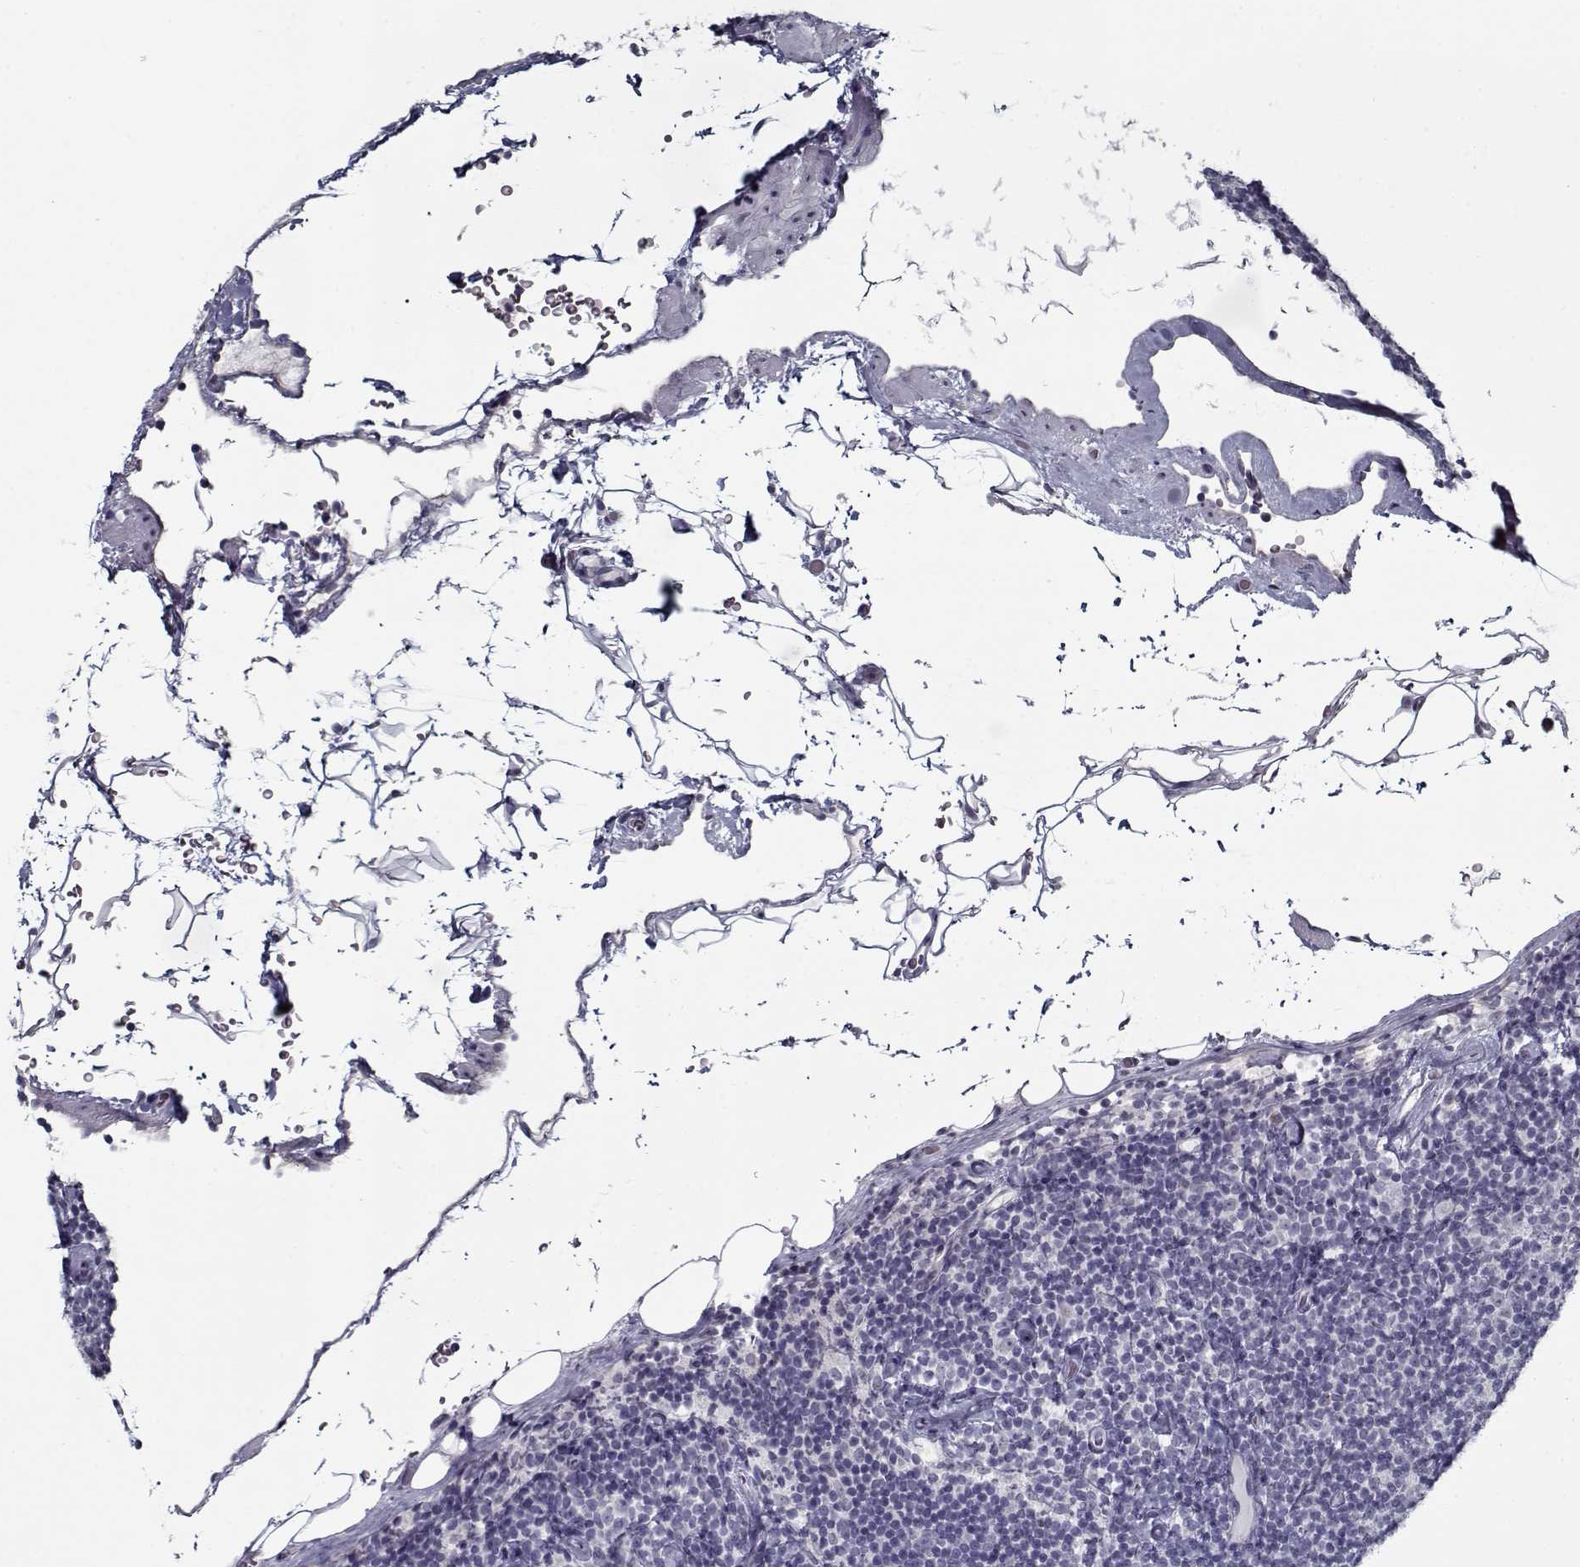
{"staining": {"intensity": "negative", "quantity": "none", "location": "none"}, "tissue": "lymphoma", "cell_type": "Tumor cells", "image_type": "cancer", "snomed": [{"axis": "morphology", "description": "Malignant lymphoma, non-Hodgkin's type, Low grade"}, {"axis": "topography", "description": "Lymph node"}], "caption": "Immunohistochemical staining of human malignant lymphoma, non-Hodgkin's type (low-grade) exhibits no significant staining in tumor cells.", "gene": "SEC16B", "patient": {"sex": "male", "age": 81}}